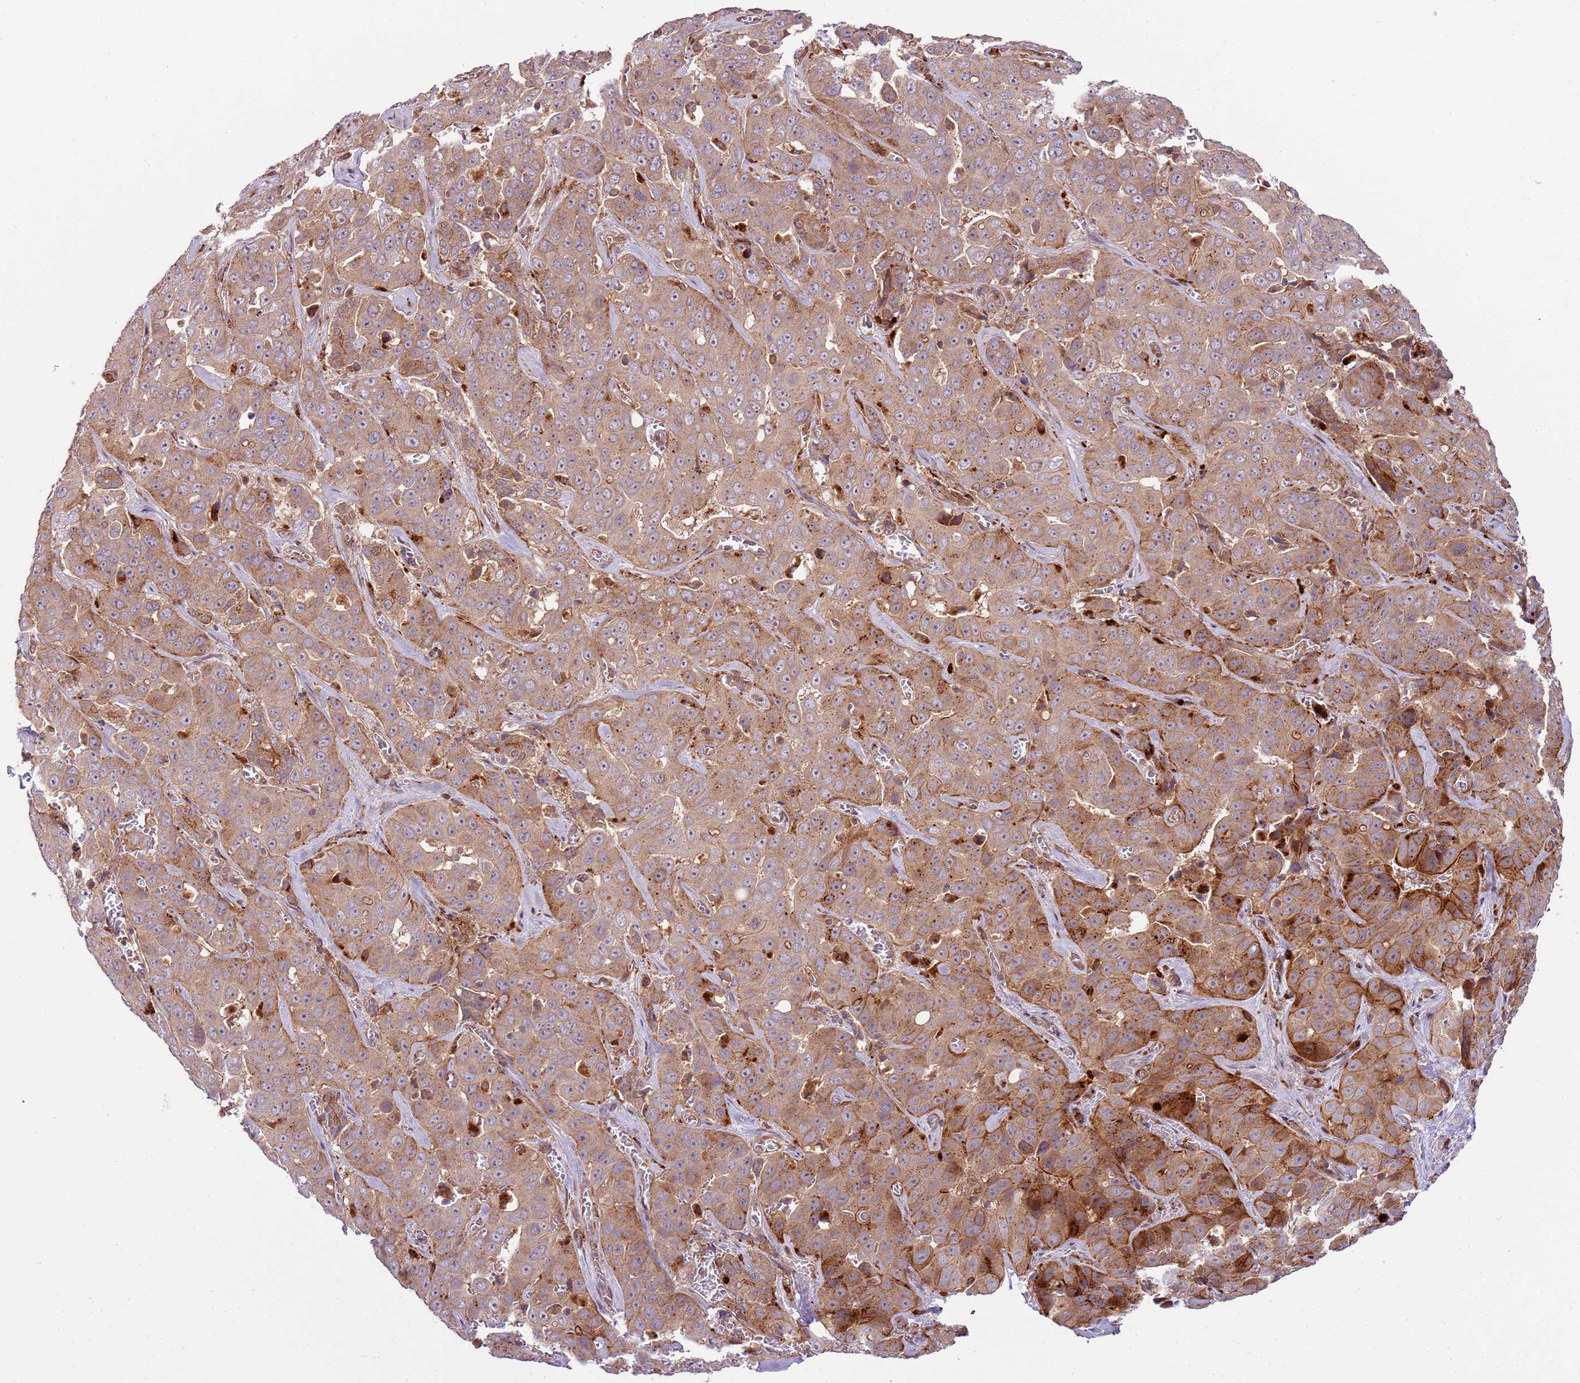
{"staining": {"intensity": "moderate", "quantity": "25%-75%", "location": "cytoplasmic/membranous"}, "tissue": "liver cancer", "cell_type": "Tumor cells", "image_type": "cancer", "snomed": [{"axis": "morphology", "description": "Cholangiocarcinoma"}, {"axis": "topography", "description": "Liver"}], "caption": "The image shows staining of liver cancer, revealing moderate cytoplasmic/membranous protein staining (brown color) within tumor cells.", "gene": "ZNF624", "patient": {"sex": "female", "age": 52}}